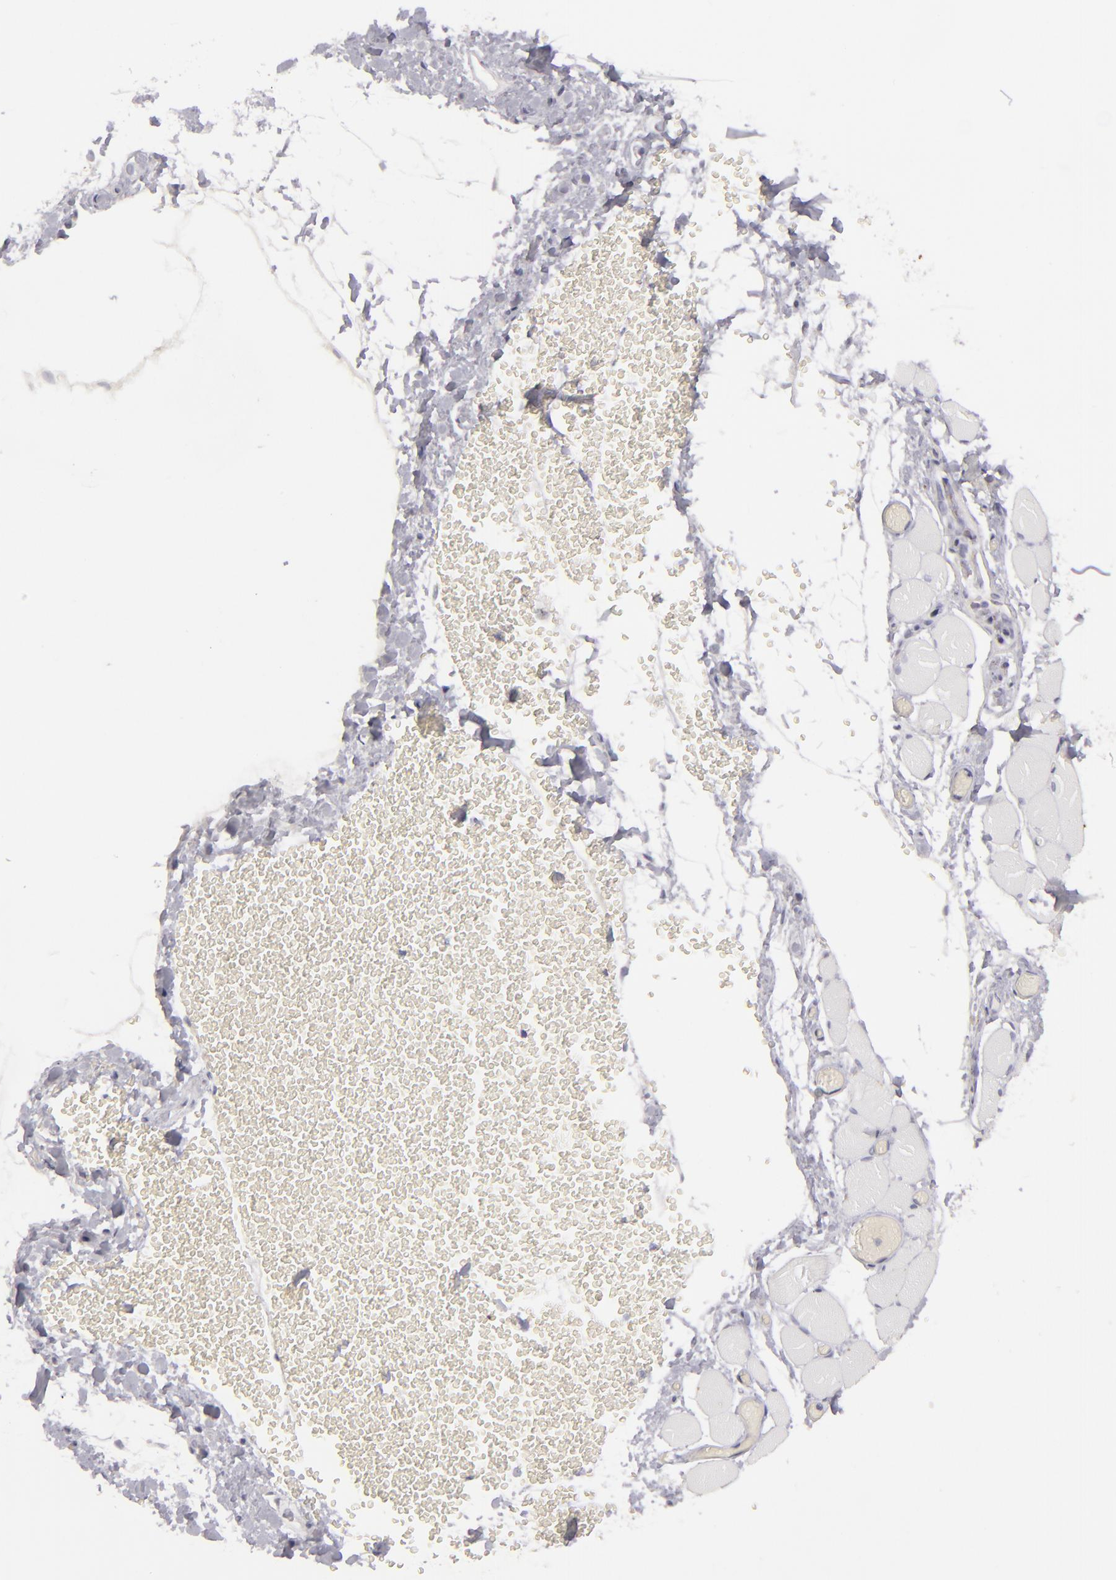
{"staining": {"intensity": "negative", "quantity": "none", "location": "none"}, "tissue": "skeletal muscle", "cell_type": "Myocytes", "image_type": "normal", "snomed": [{"axis": "morphology", "description": "Normal tissue, NOS"}, {"axis": "topography", "description": "Skeletal muscle"}, {"axis": "topography", "description": "Soft tissue"}], "caption": "Human skeletal muscle stained for a protein using immunohistochemistry displays no positivity in myocytes.", "gene": "ALCAM", "patient": {"sex": "female", "age": 58}}